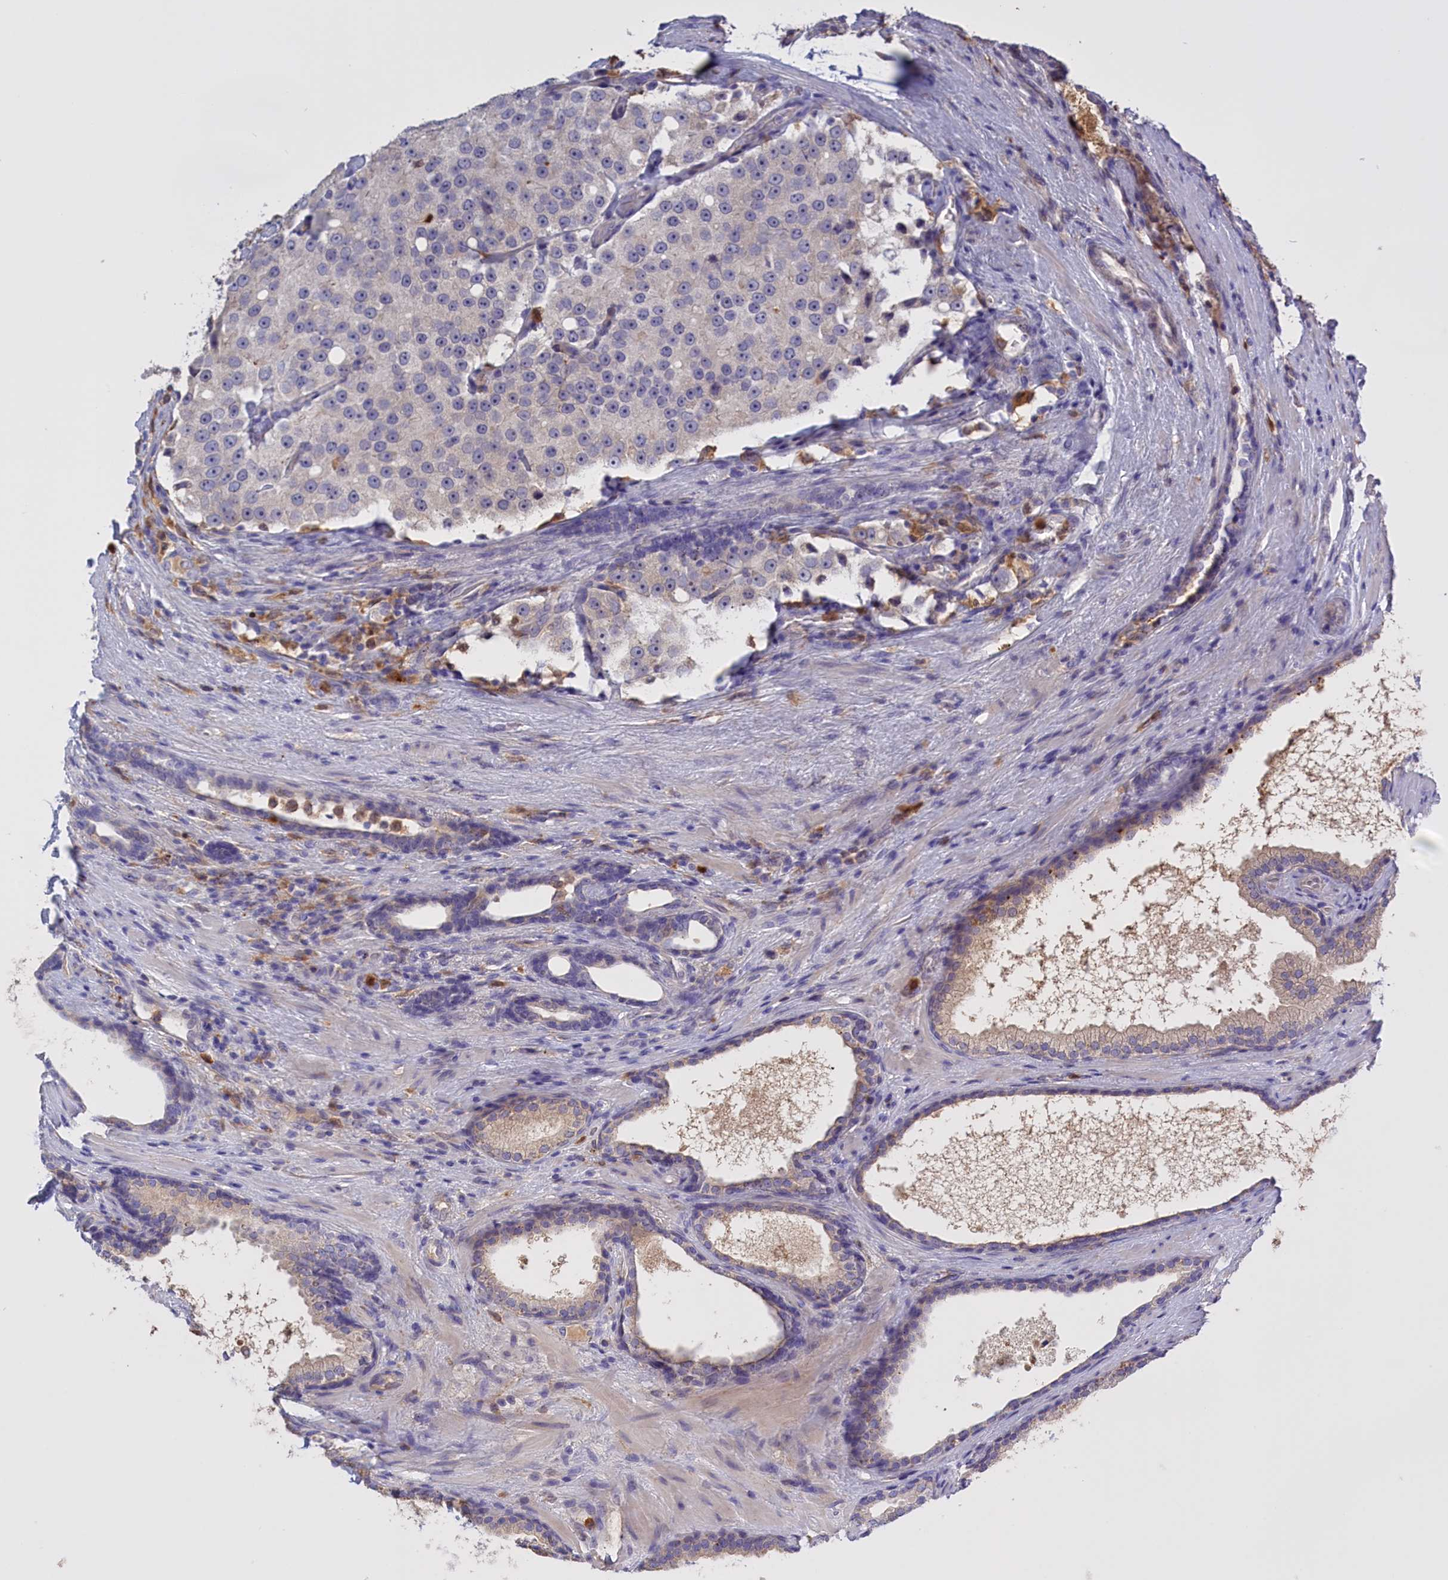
{"staining": {"intensity": "negative", "quantity": "none", "location": "none"}, "tissue": "prostate cancer", "cell_type": "Tumor cells", "image_type": "cancer", "snomed": [{"axis": "morphology", "description": "Adenocarcinoma, High grade"}, {"axis": "topography", "description": "Prostate"}], "caption": "DAB immunohistochemical staining of human prostate cancer reveals no significant expression in tumor cells. (IHC, brightfield microscopy, high magnification).", "gene": "FAM149B1", "patient": {"sex": "male", "age": 70}}